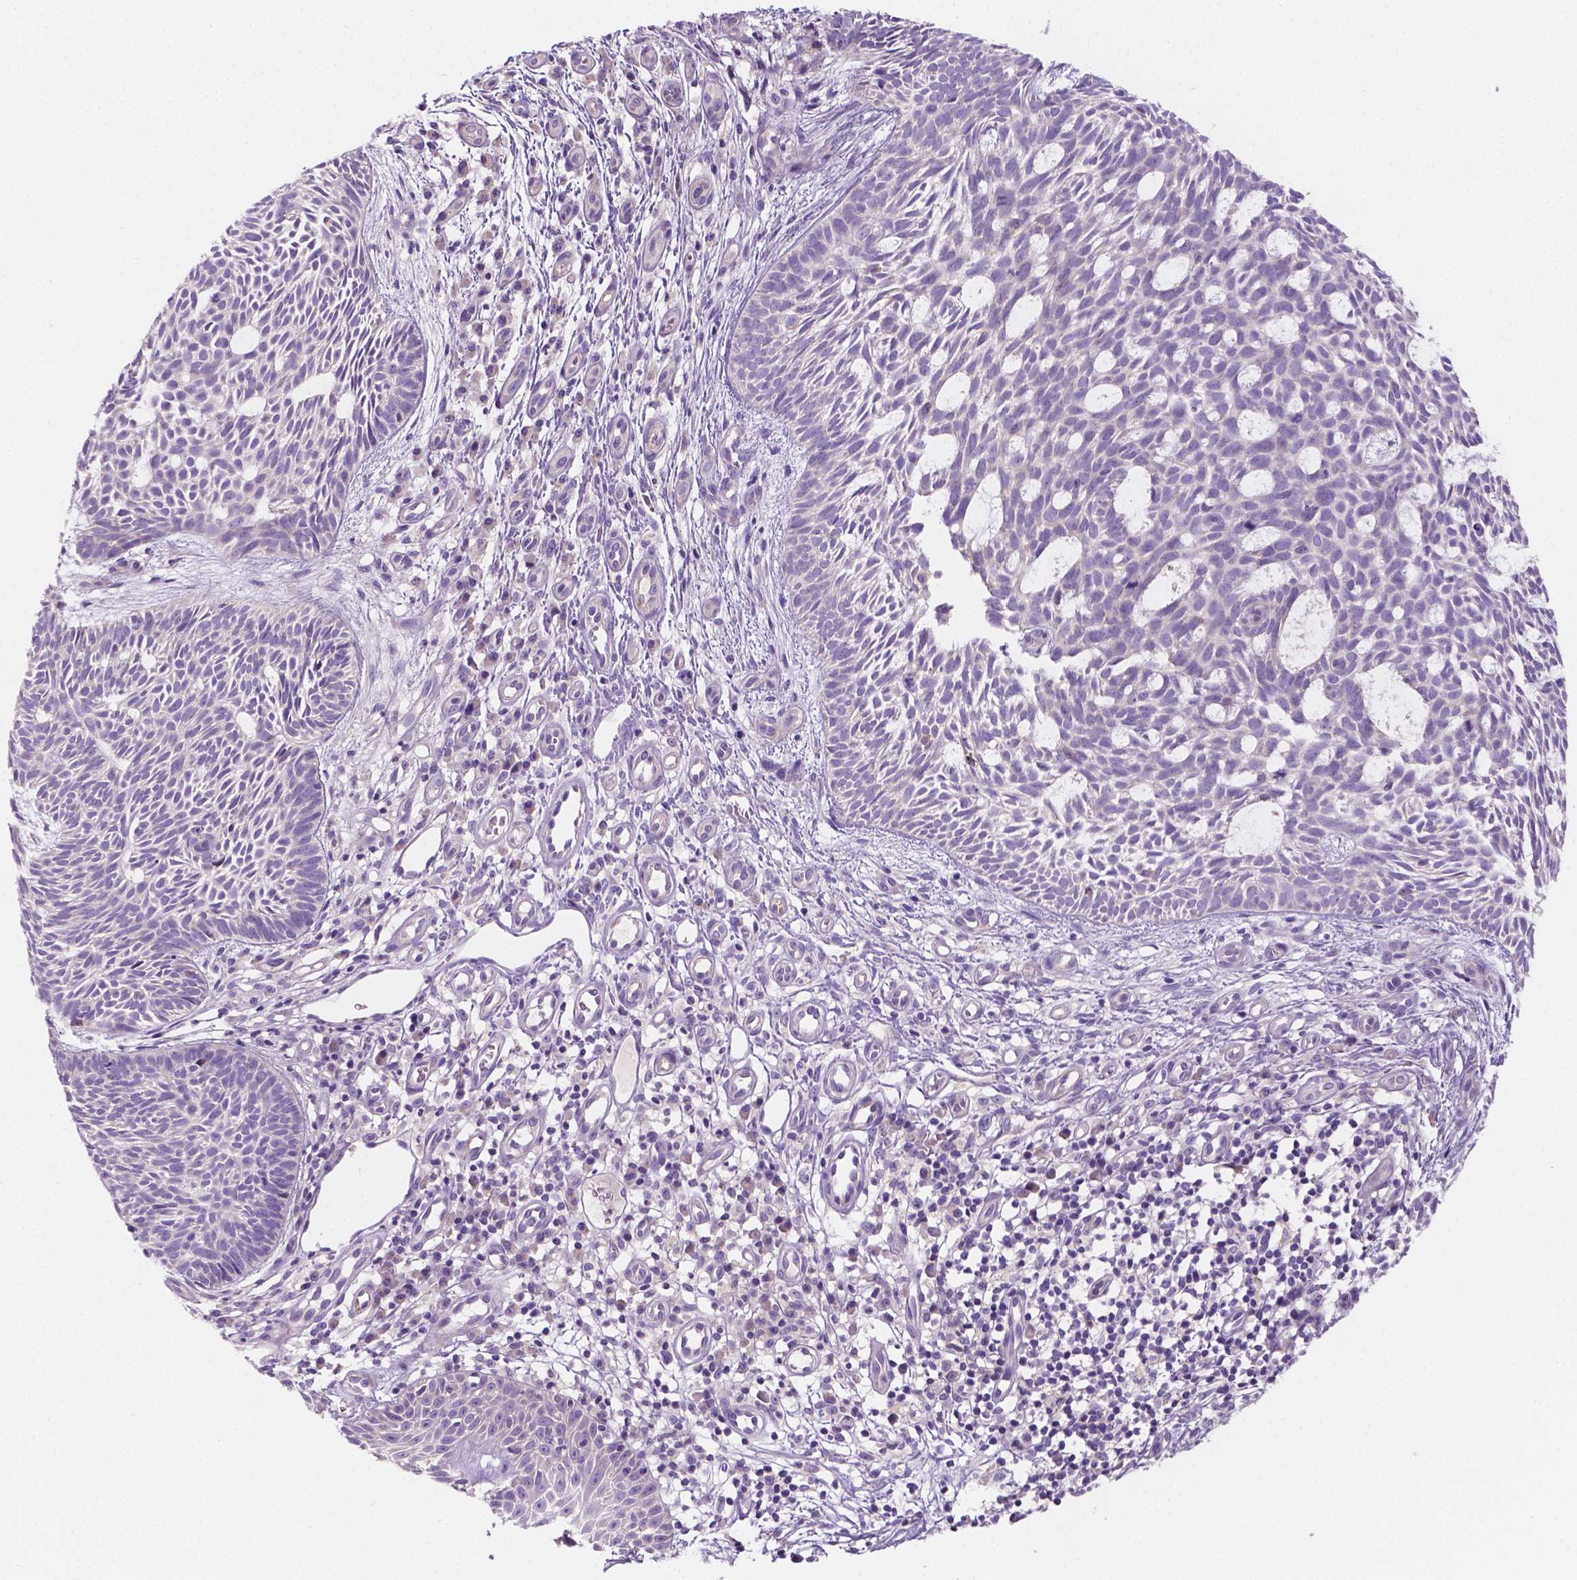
{"staining": {"intensity": "negative", "quantity": "none", "location": "none"}, "tissue": "skin cancer", "cell_type": "Tumor cells", "image_type": "cancer", "snomed": [{"axis": "morphology", "description": "Basal cell carcinoma"}, {"axis": "topography", "description": "Skin"}], "caption": "Protein analysis of basal cell carcinoma (skin) reveals no significant positivity in tumor cells.", "gene": "SIRT2", "patient": {"sex": "male", "age": 59}}